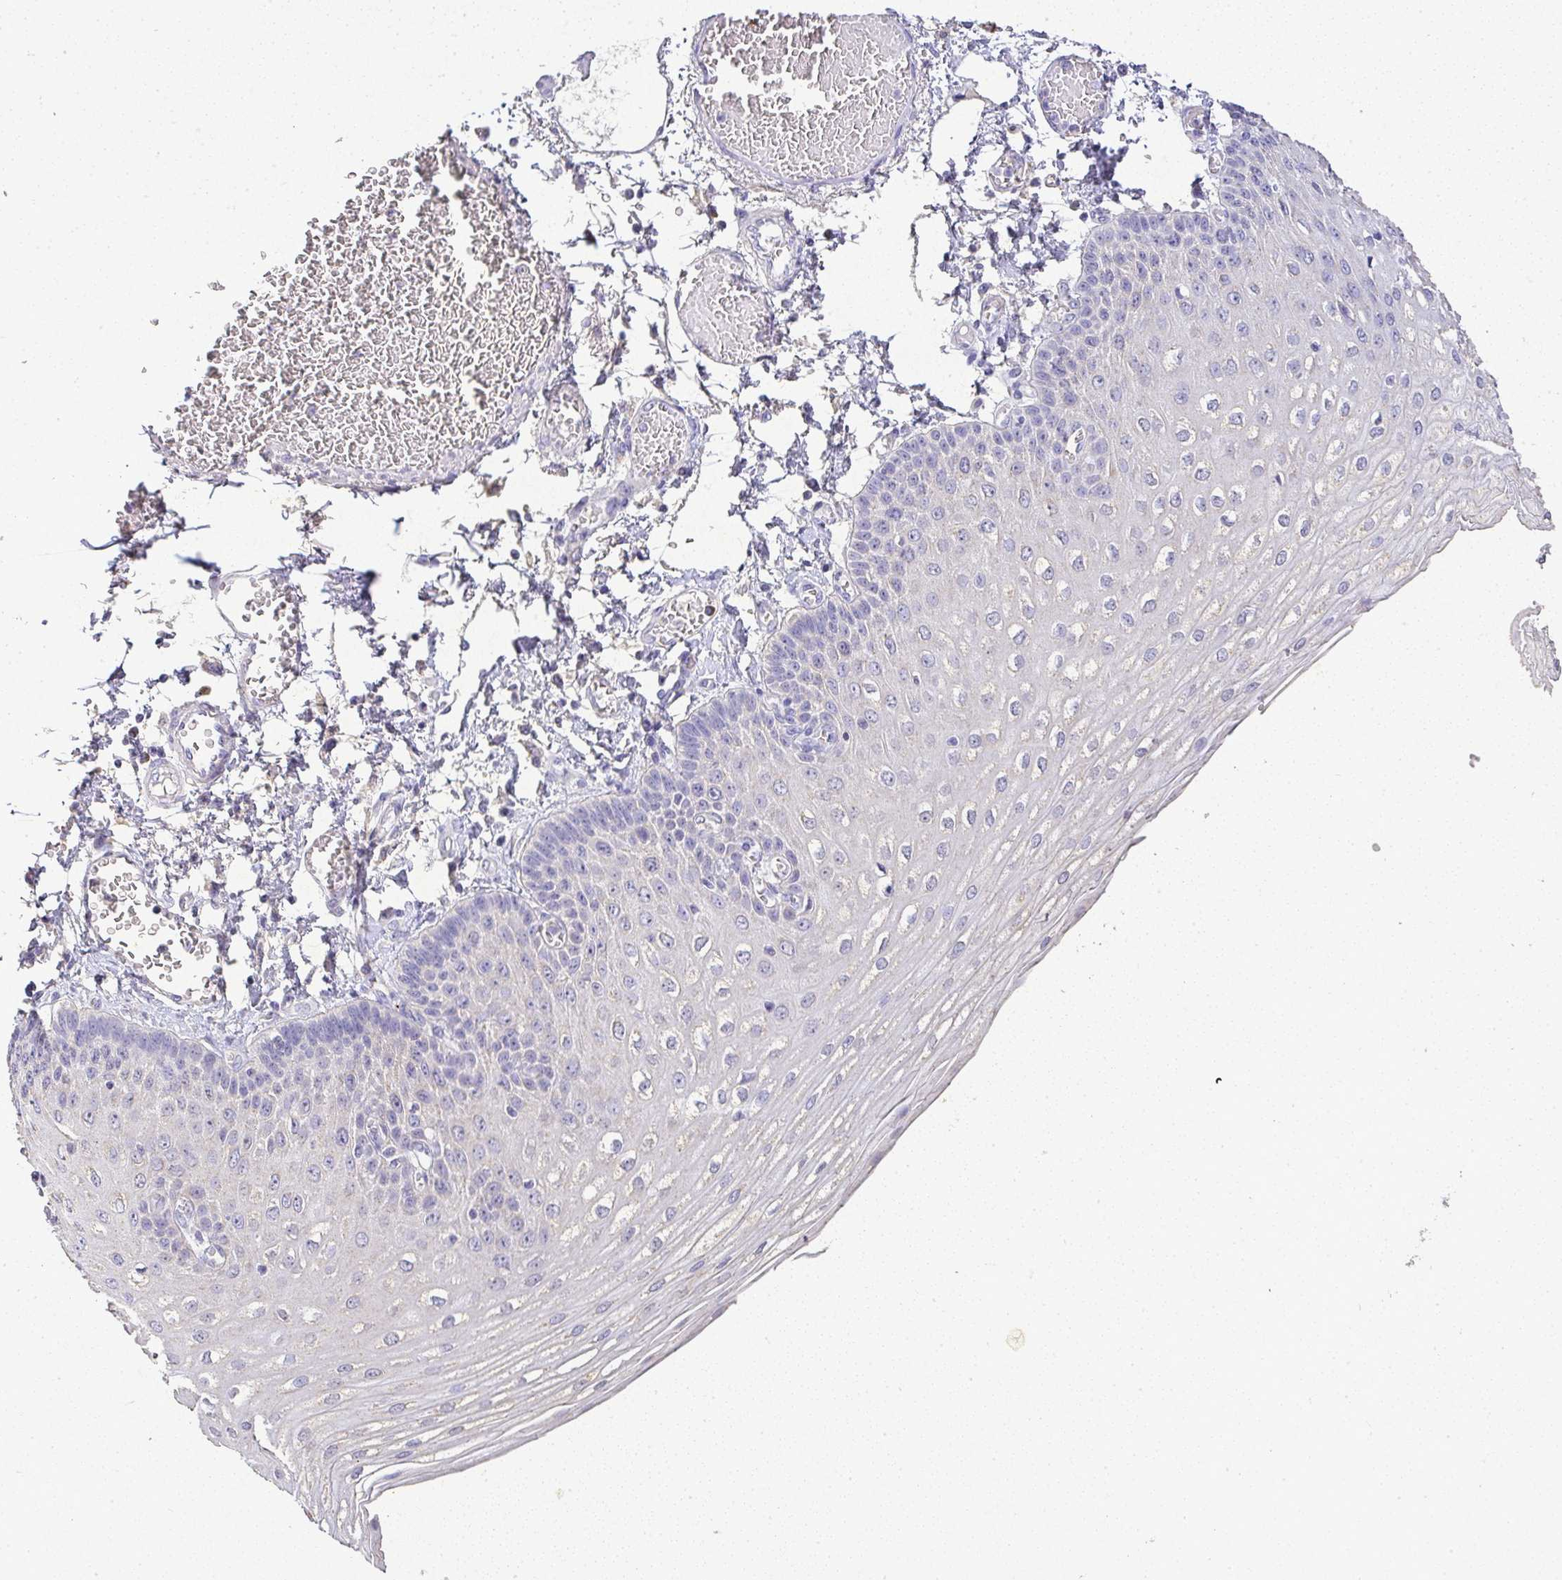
{"staining": {"intensity": "negative", "quantity": "none", "location": "none"}, "tissue": "esophagus", "cell_type": "Squamous epithelial cells", "image_type": "normal", "snomed": [{"axis": "morphology", "description": "Normal tissue, NOS"}, {"axis": "morphology", "description": "Adenocarcinoma, NOS"}, {"axis": "topography", "description": "Esophagus"}], "caption": "Immunohistochemistry image of benign human esophagus stained for a protein (brown), which demonstrates no positivity in squamous epithelial cells.", "gene": "RPS2", "patient": {"sex": "male", "age": 81}}